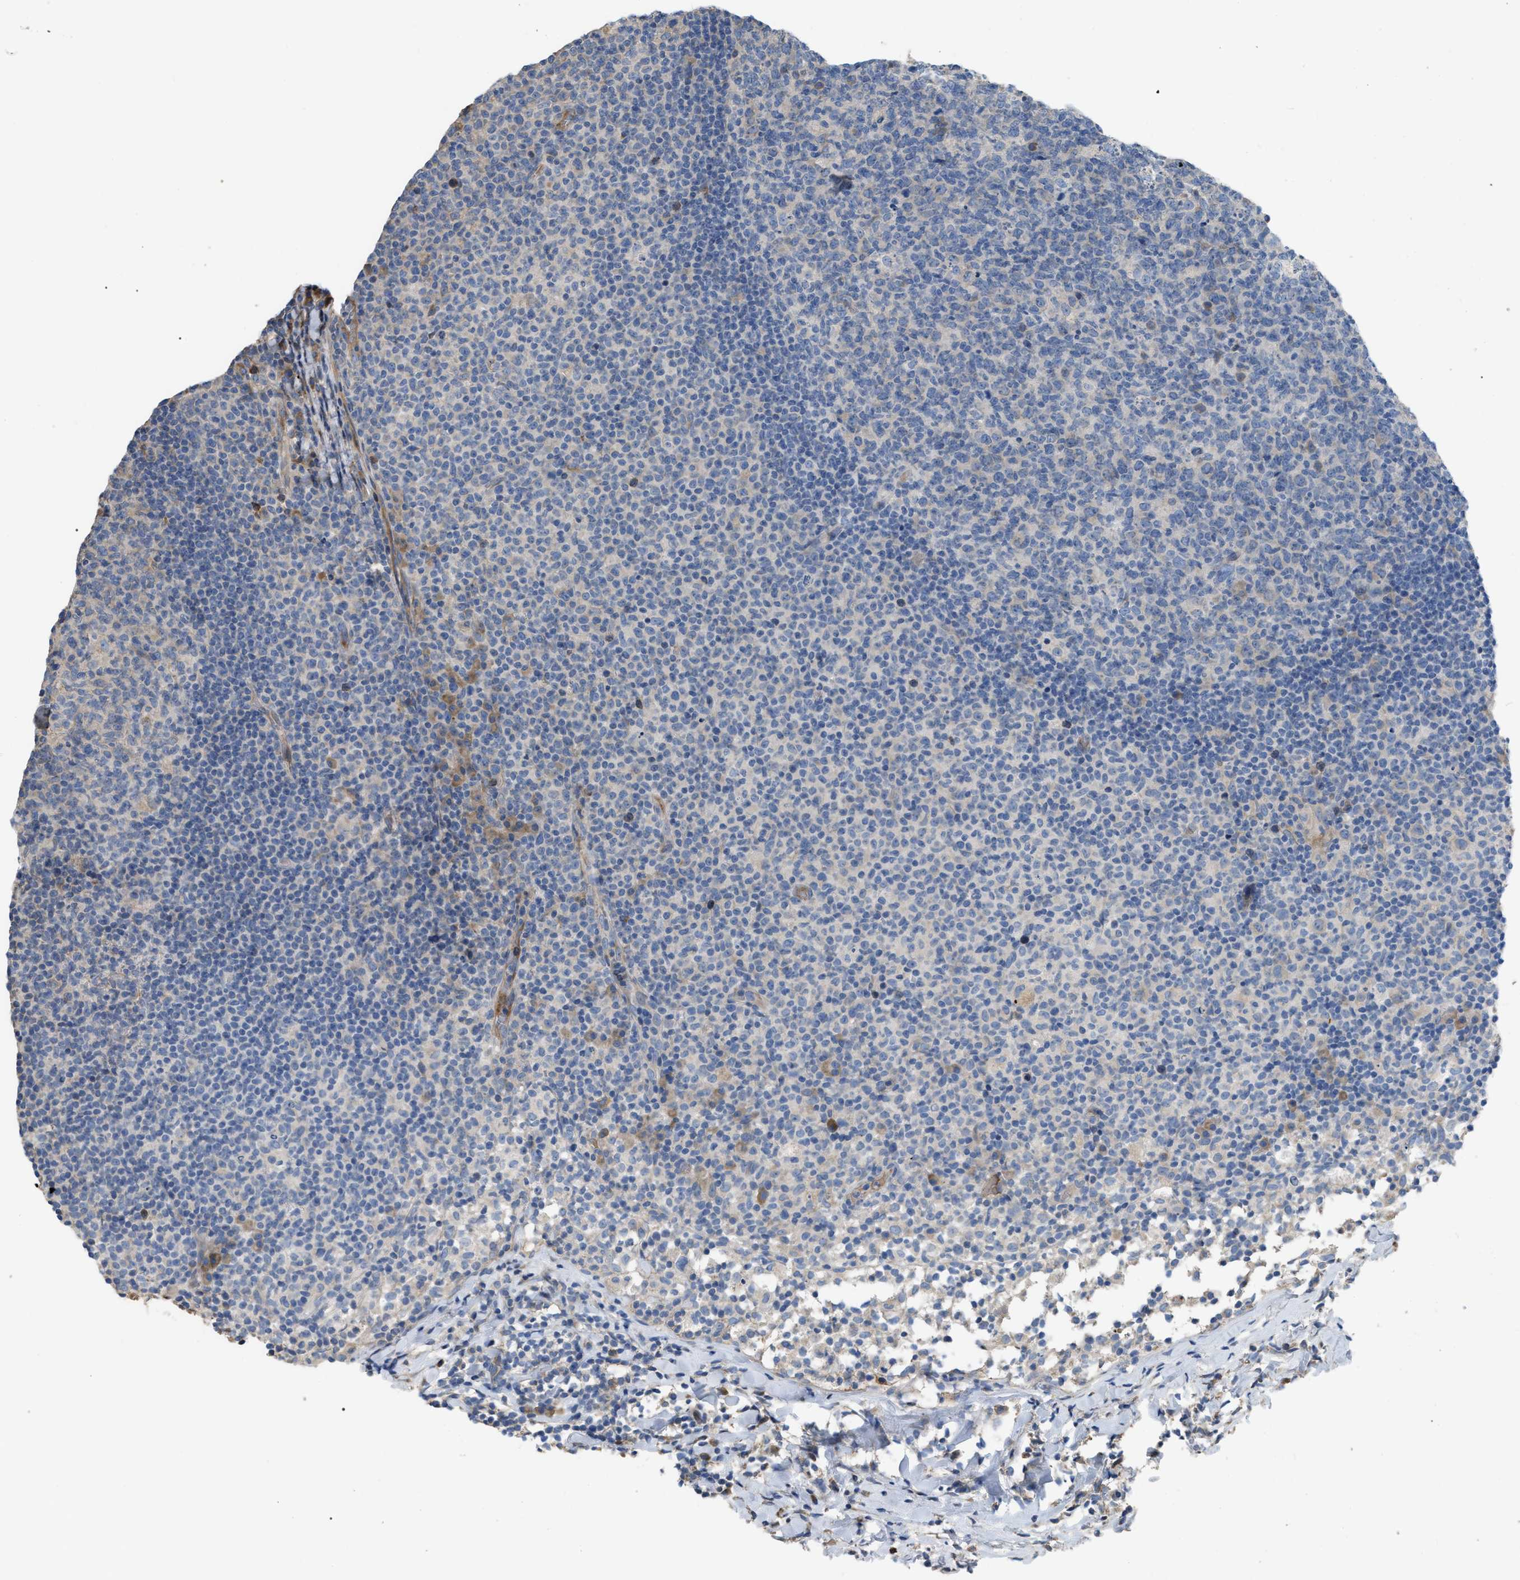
{"staining": {"intensity": "negative", "quantity": "none", "location": "none"}, "tissue": "lymph node", "cell_type": "Germinal center cells", "image_type": "normal", "snomed": [{"axis": "morphology", "description": "Normal tissue, NOS"}, {"axis": "morphology", "description": "Inflammation, NOS"}, {"axis": "topography", "description": "Lymph node"}], "caption": "IHC of normal human lymph node exhibits no staining in germinal center cells.", "gene": "DHX58", "patient": {"sex": "male", "age": 55}}